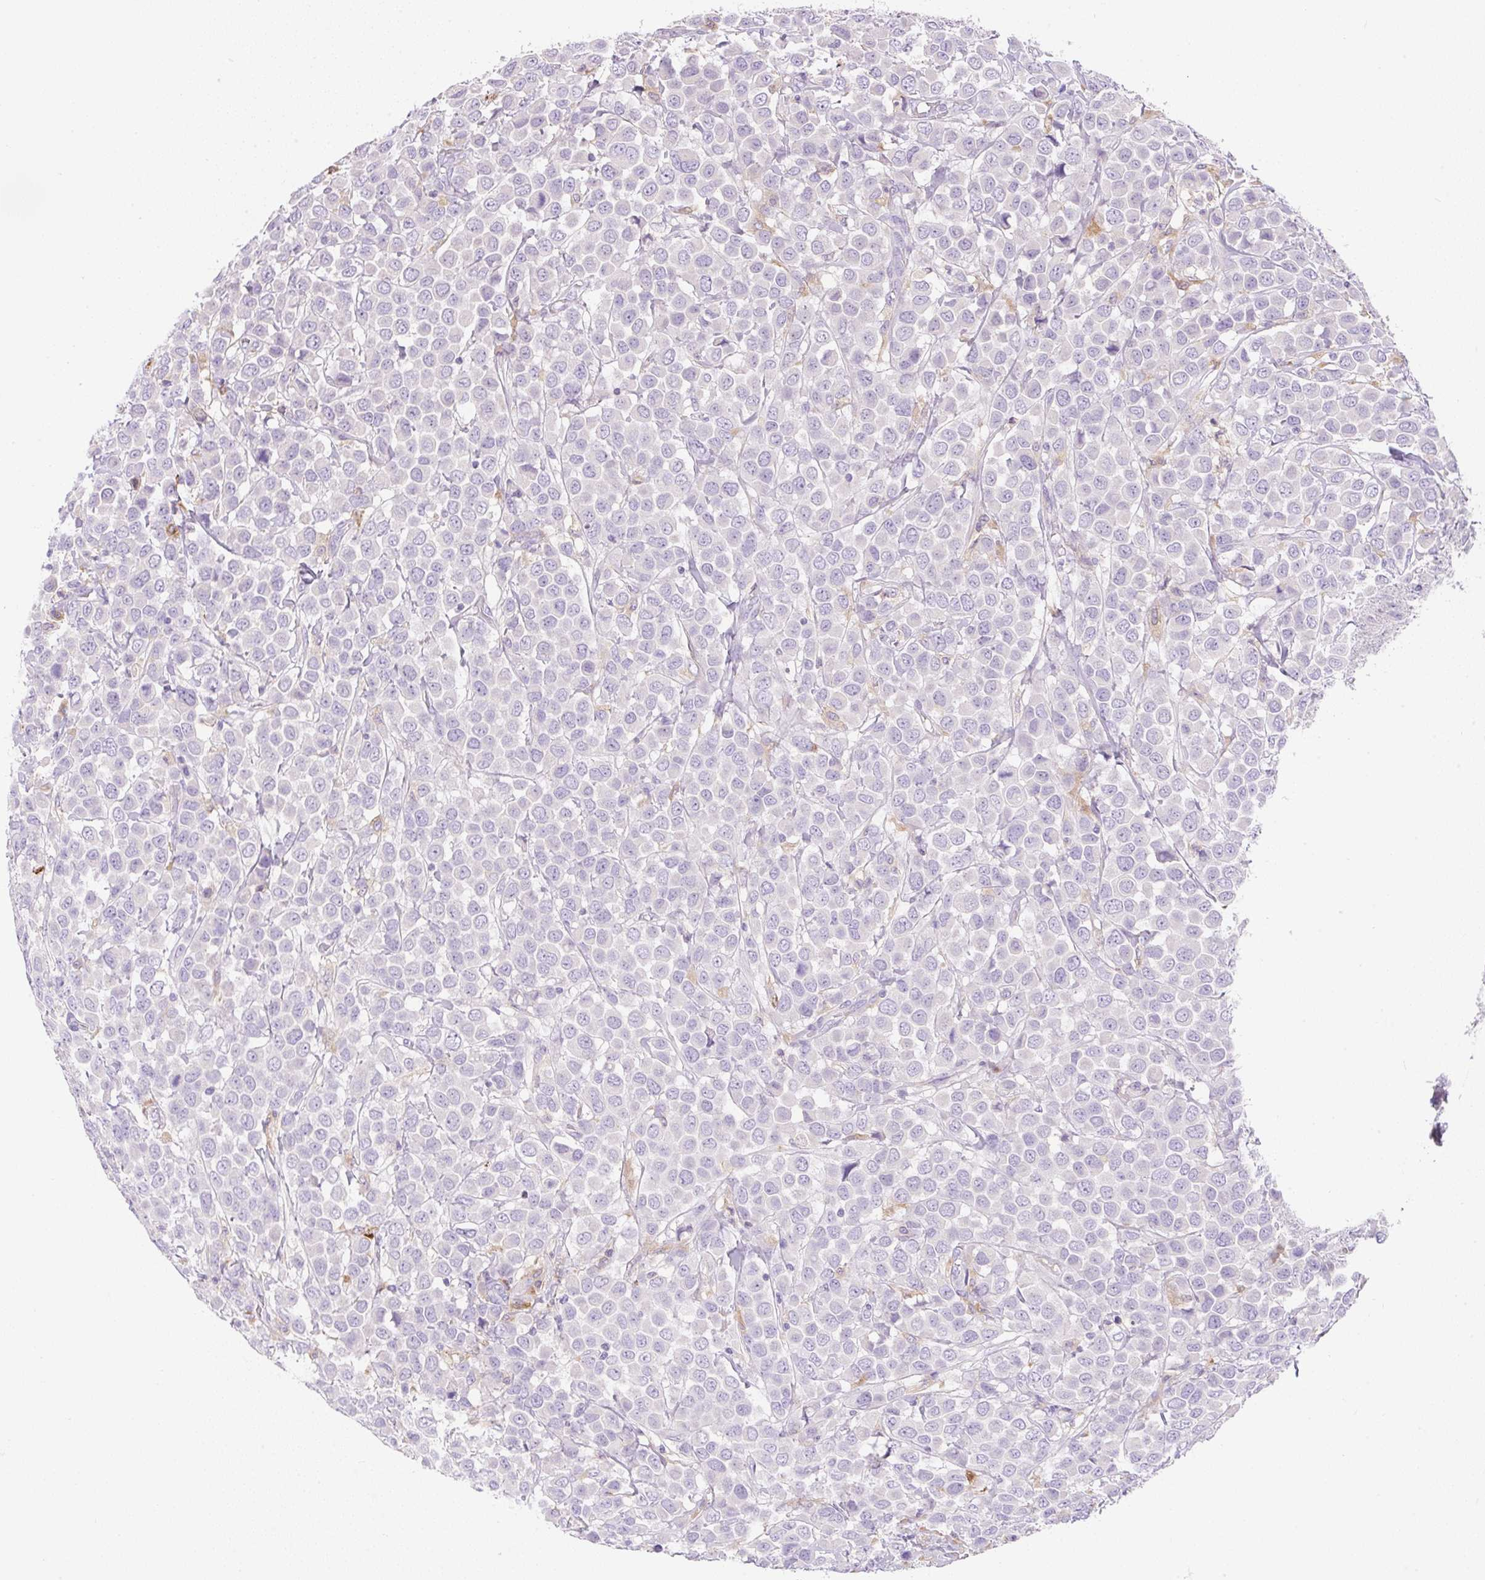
{"staining": {"intensity": "moderate", "quantity": "<25%", "location": "cytoplasmic/membranous"}, "tissue": "breast cancer", "cell_type": "Tumor cells", "image_type": "cancer", "snomed": [{"axis": "morphology", "description": "Duct carcinoma"}, {"axis": "topography", "description": "Breast"}], "caption": "Protein positivity by immunohistochemistry shows moderate cytoplasmic/membranous staining in approximately <25% of tumor cells in breast invasive ductal carcinoma.", "gene": "TDRD15", "patient": {"sex": "female", "age": 61}}